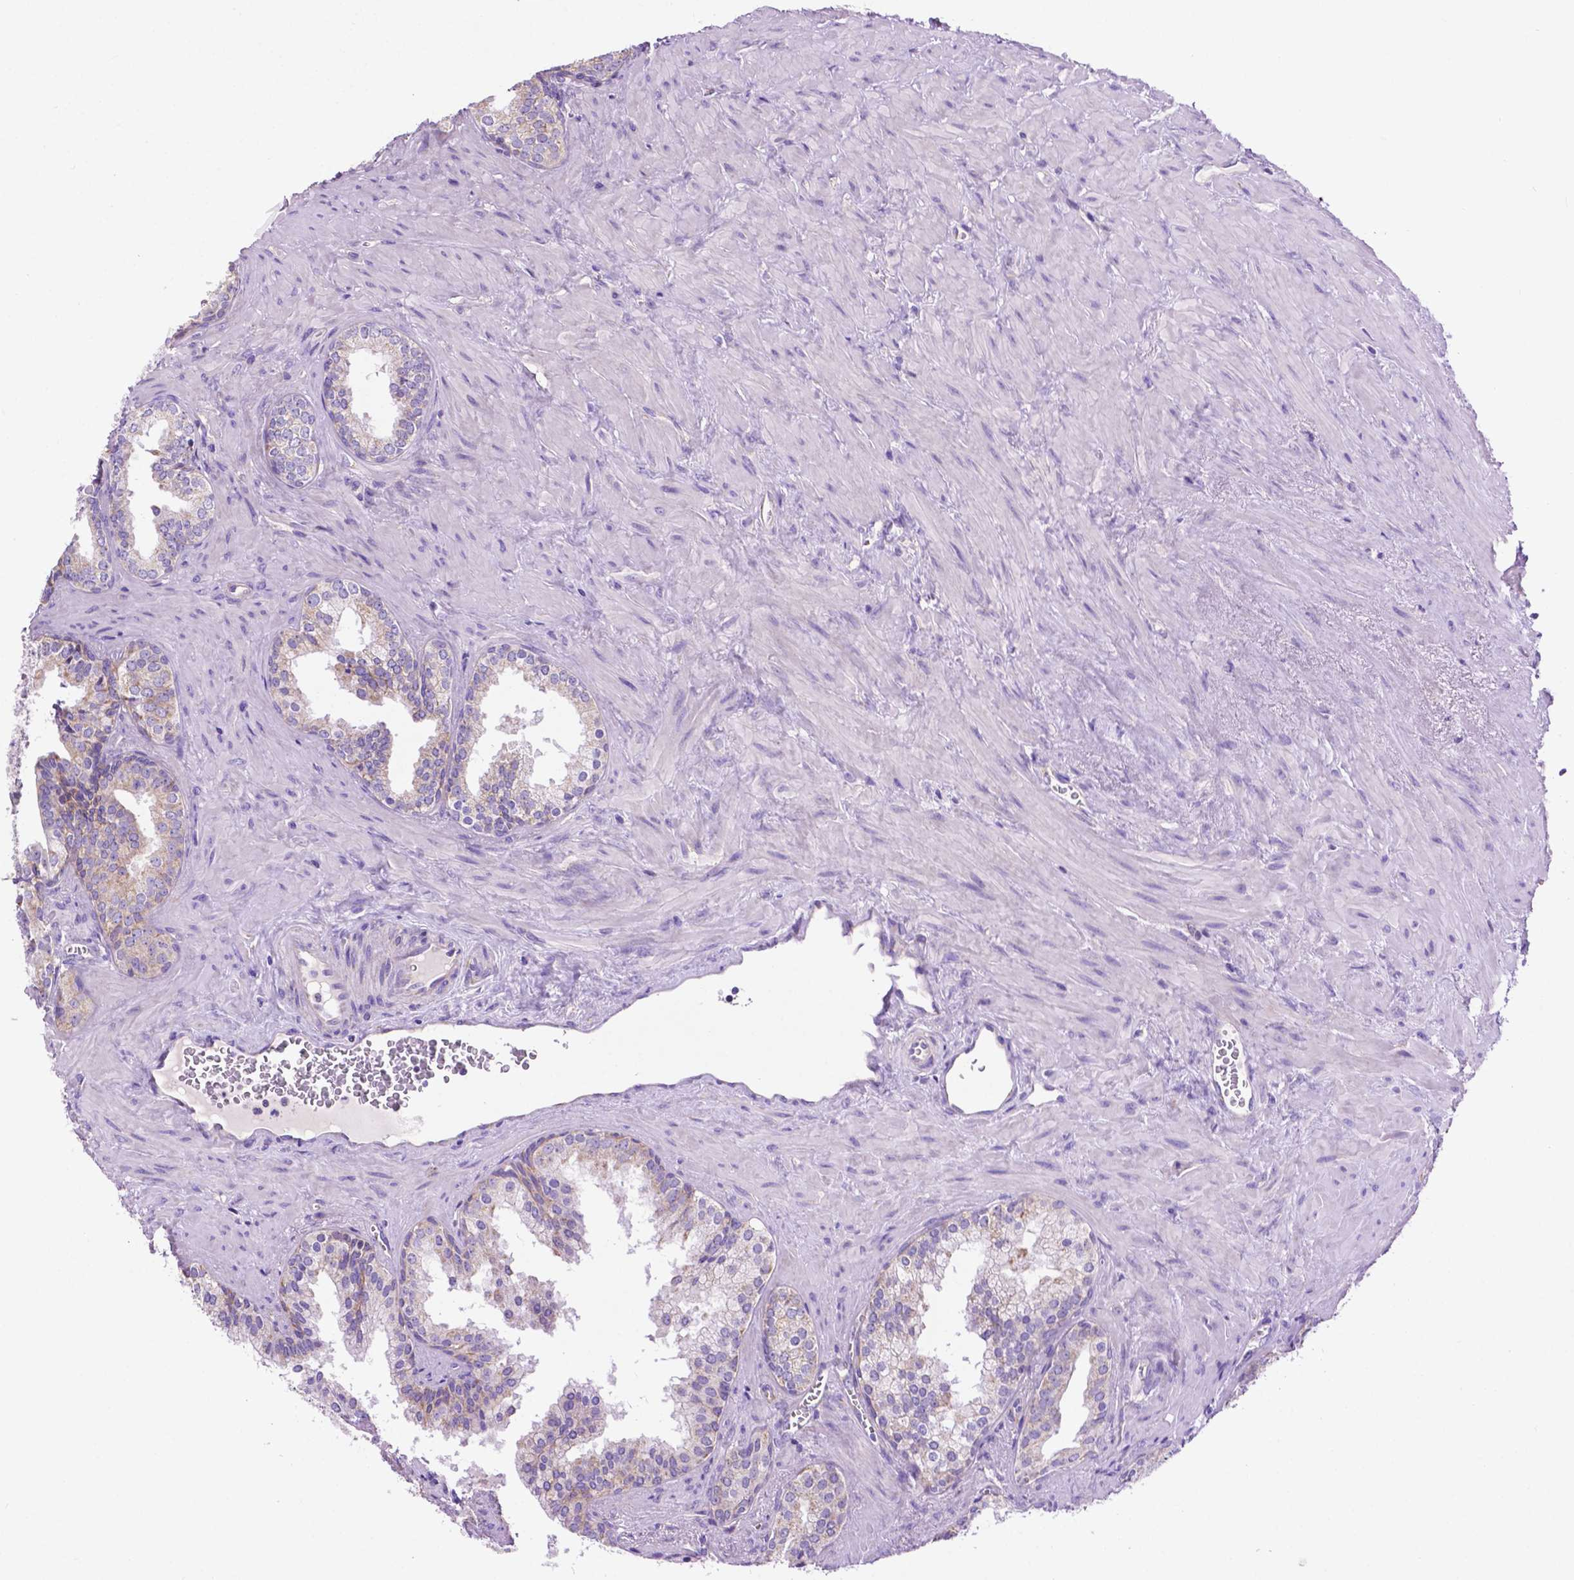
{"staining": {"intensity": "weak", "quantity": "<25%", "location": "cytoplasmic/membranous"}, "tissue": "prostate cancer", "cell_type": "Tumor cells", "image_type": "cancer", "snomed": [{"axis": "morphology", "description": "Adenocarcinoma, High grade"}, {"axis": "topography", "description": "Prostate"}], "caption": "IHC of human prostate cancer (high-grade adenocarcinoma) reveals no staining in tumor cells. (DAB immunohistochemistry (IHC), high magnification).", "gene": "PHYHIP", "patient": {"sex": "male", "age": 68}}